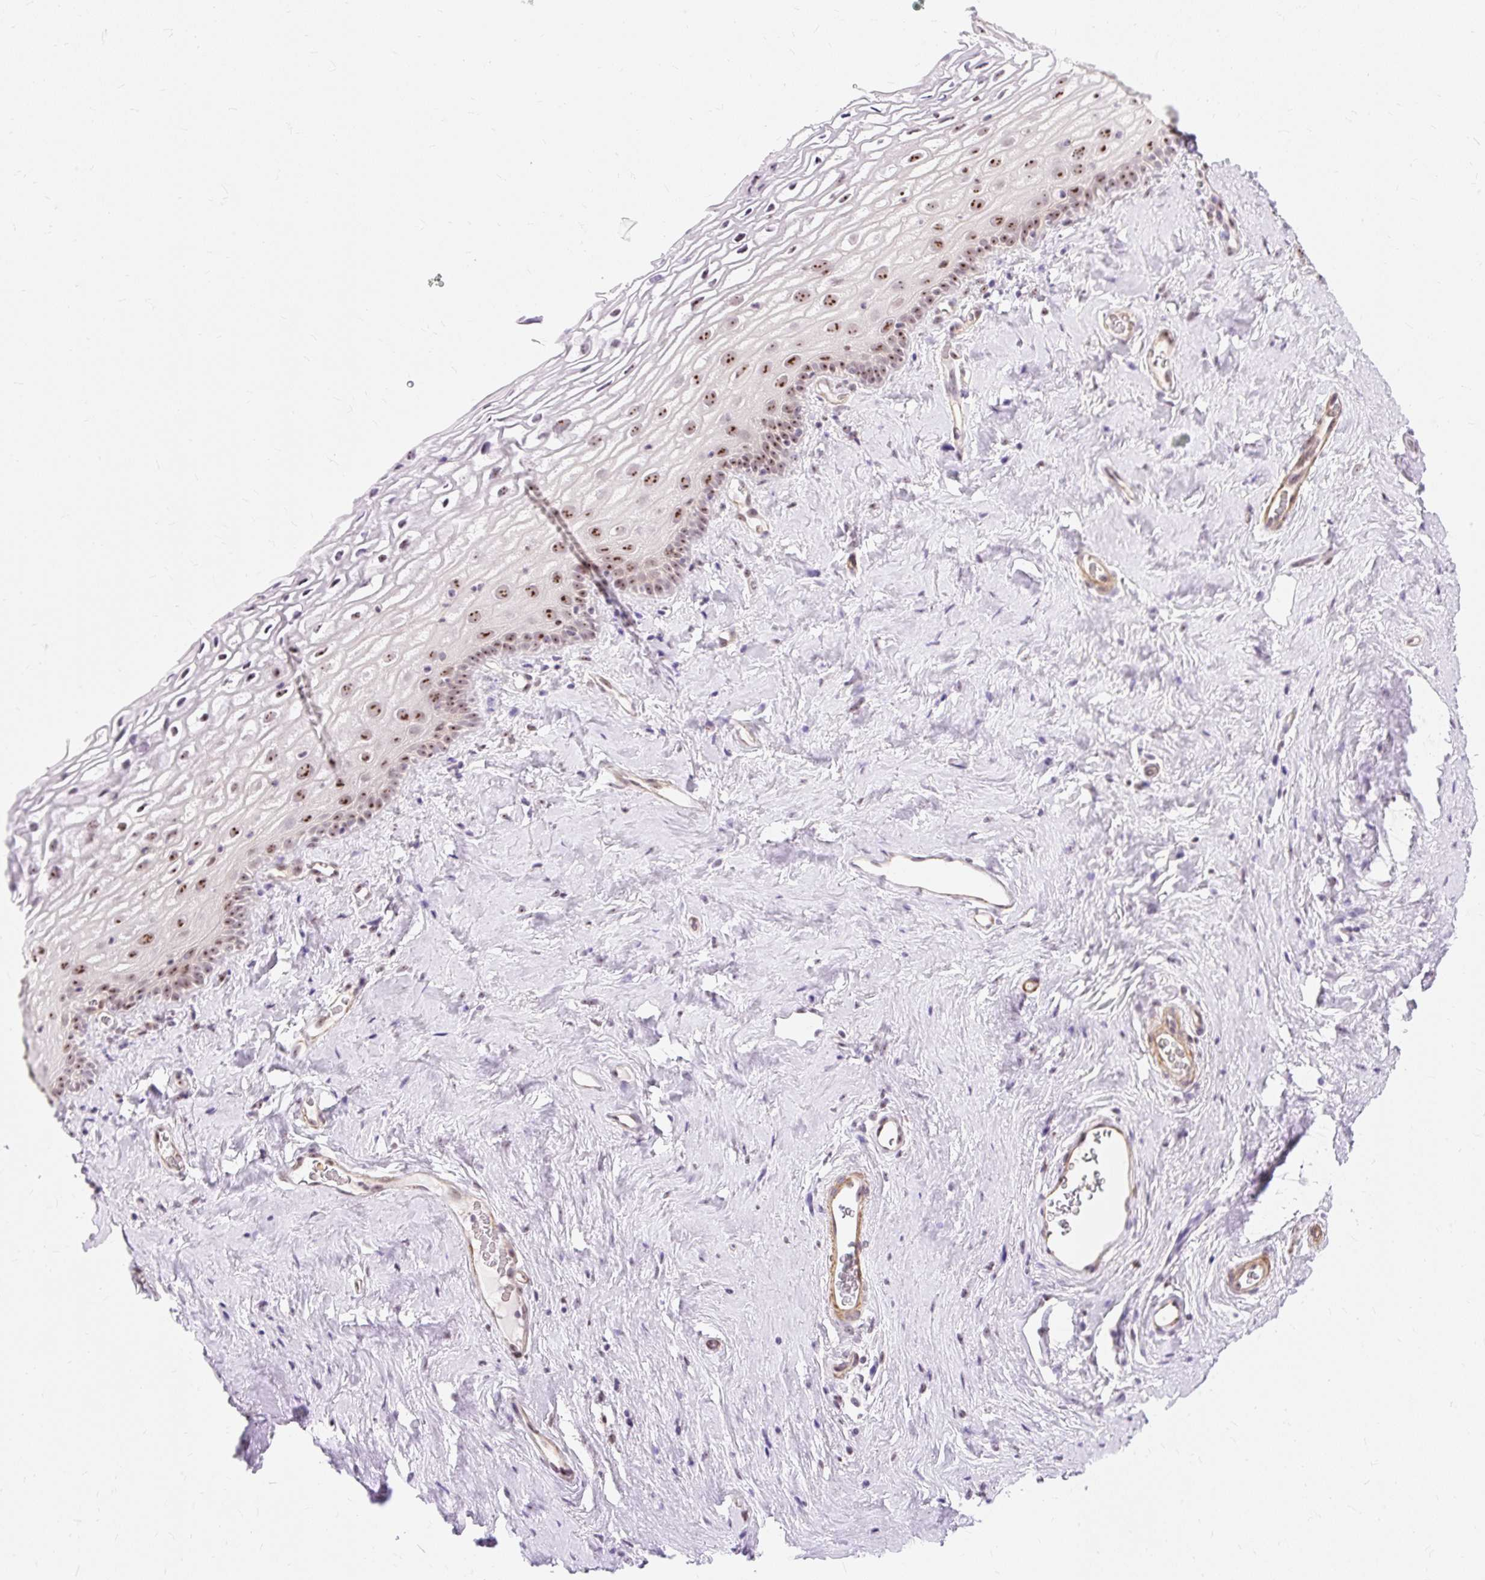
{"staining": {"intensity": "strong", "quantity": ">75%", "location": "nuclear"}, "tissue": "vagina", "cell_type": "Squamous epithelial cells", "image_type": "normal", "snomed": [{"axis": "morphology", "description": "Normal tissue, NOS"}, {"axis": "morphology", "description": "Adenocarcinoma, NOS"}, {"axis": "topography", "description": "Rectum"}, {"axis": "topography", "description": "Vagina"}, {"axis": "topography", "description": "Peripheral nerve tissue"}], "caption": "Benign vagina was stained to show a protein in brown. There is high levels of strong nuclear staining in approximately >75% of squamous epithelial cells.", "gene": "OBP2A", "patient": {"sex": "female", "age": 71}}